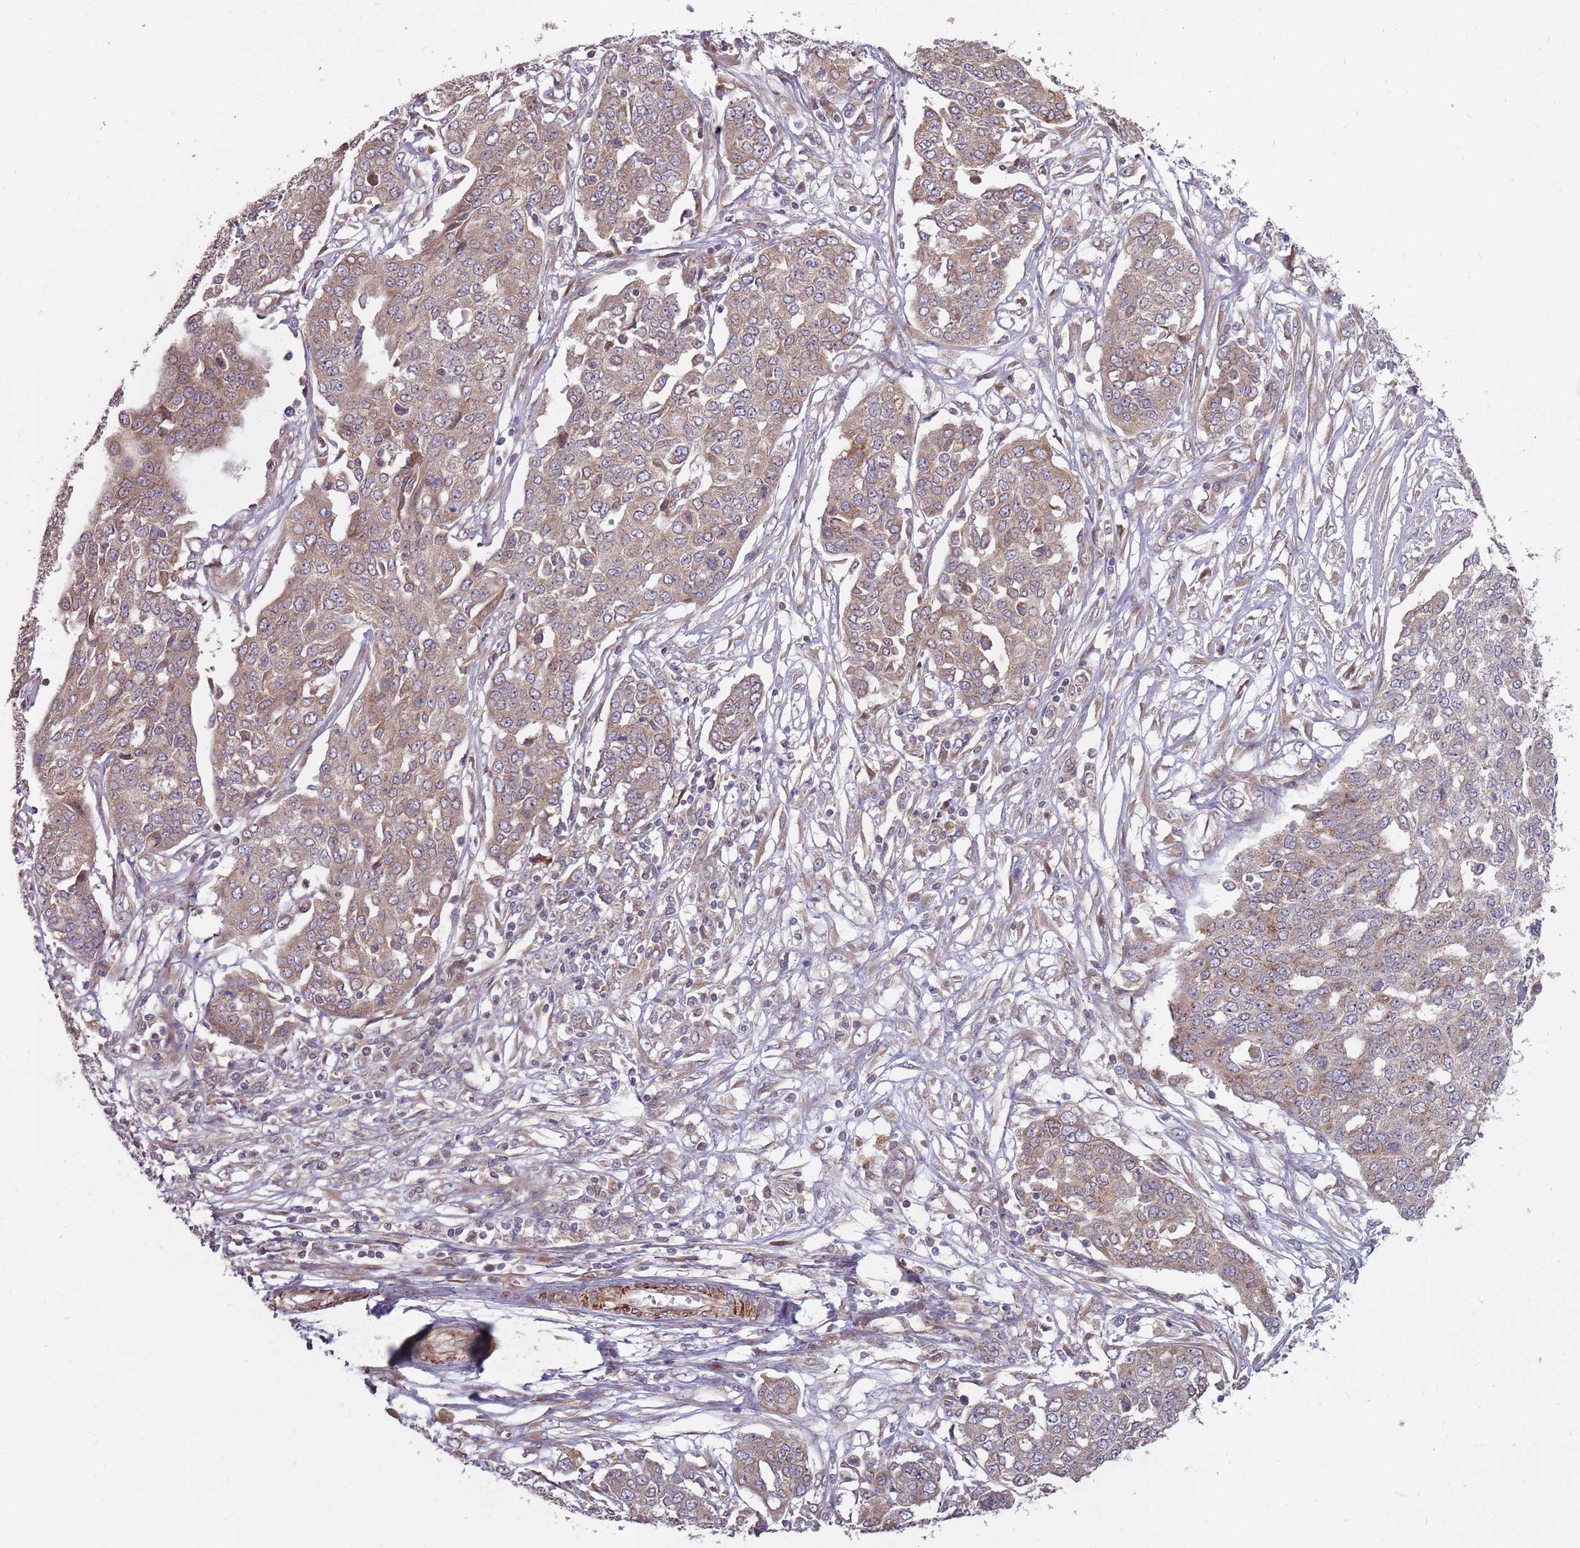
{"staining": {"intensity": "weak", "quantity": ">75%", "location": "cytoplasmic/membranous"}, "tissue": "ovarian cancer", "cell_type": "Tumor cells", "image_type": "cancer", "snomed": [{"axis": "morphology", "description": "Cystadenocarcinoma, serous, NOS"}, {"axis": "topography", "description": "Soft tissue"}, {"axis": "topography", "description": "Ovary"}], "caption": "High-power microscopy captured an IHC image of ovarian cancer (serous cystadenocarcinoma), revealing weak cytoplasmic/membranous positivity in about >75% of tumor cells.", "gene": "PLD6", "patient": {"sex": "female", "age": 57}}